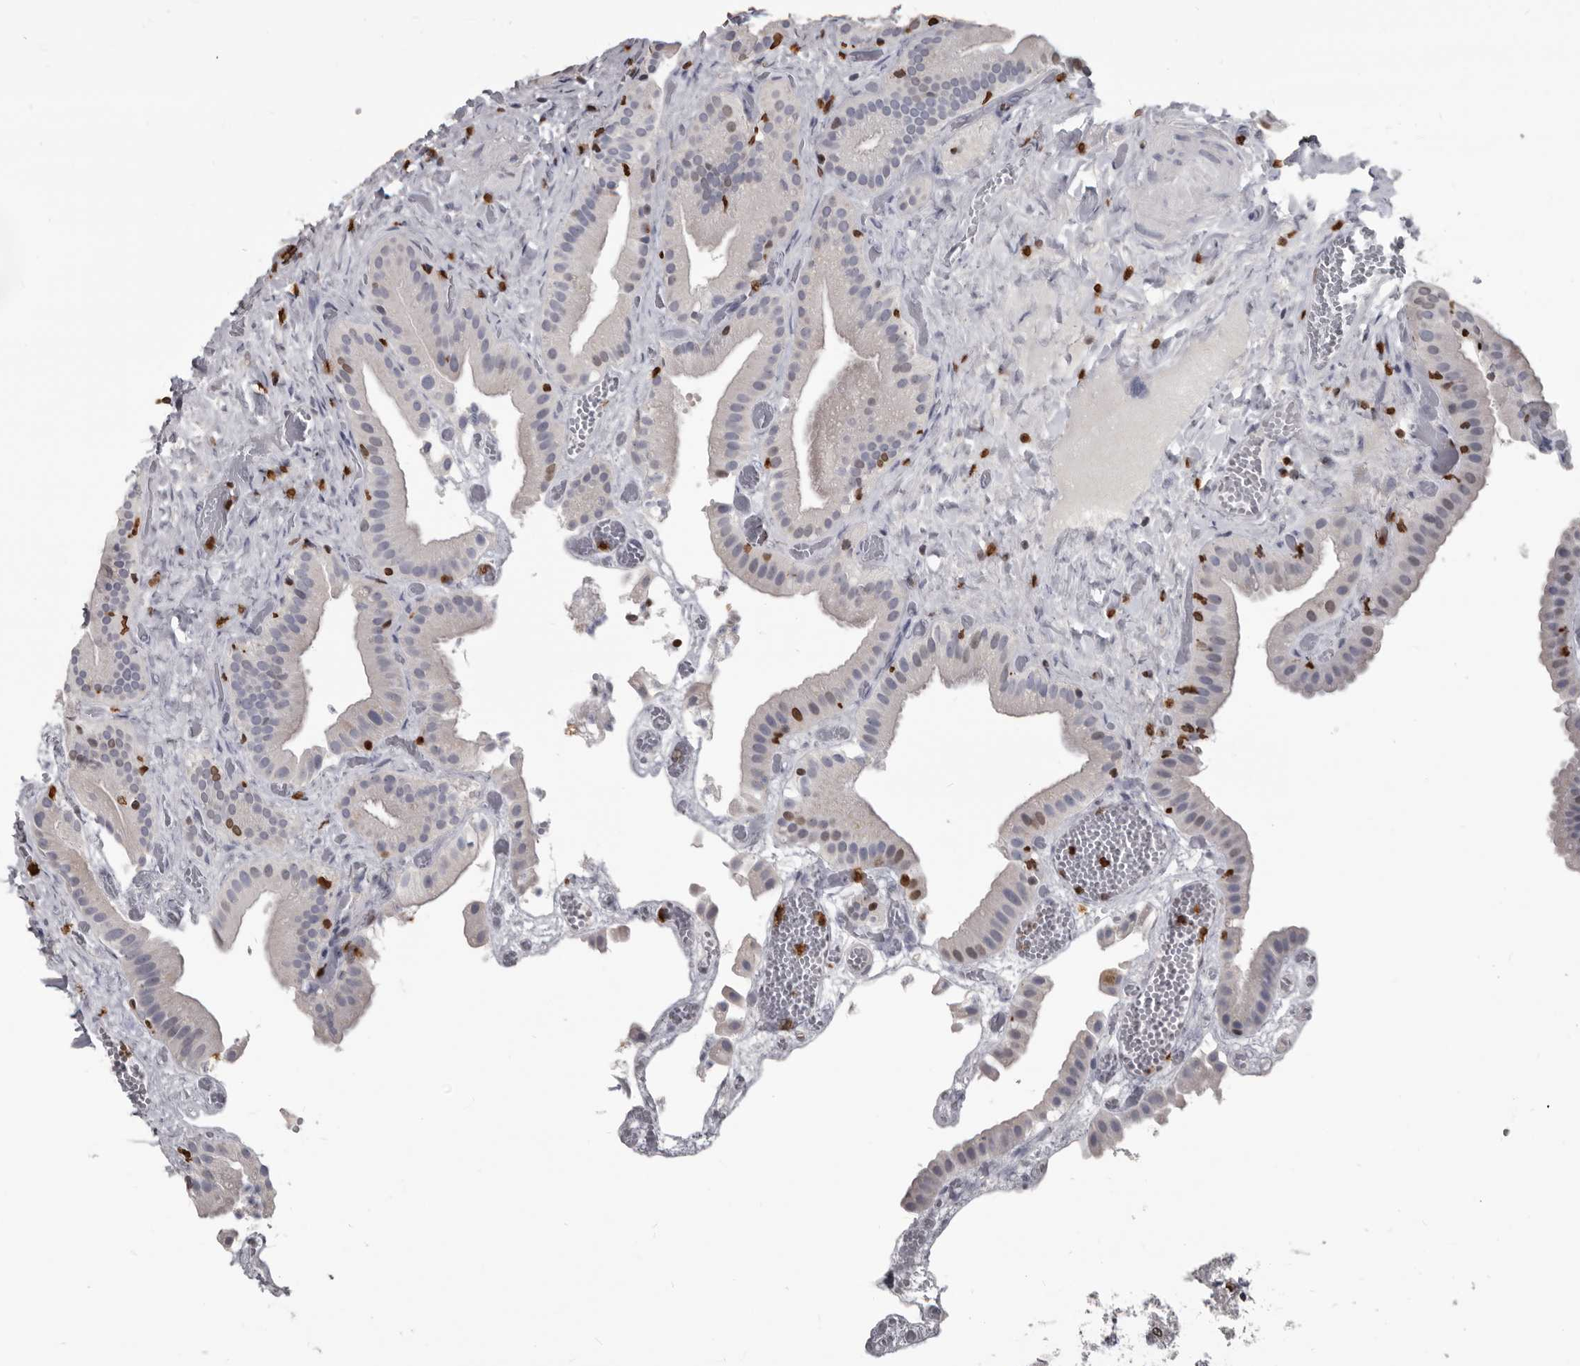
{"staining": {"intensity": "moderate", "quantity": "<25%", "location": "nuclear"}, "tissue": "gallbladder", "cell_type": "Glandular cells", "image_type": "normal", "snomed": [{"axis": "morphology", "description": "Normal tissue, NOS"}, {"axis": "topography", "description": "Gallbladder"}], "caption": "This histopathology image displays immunohistochemistry staining of normal human gallbladder, with low moderate nuclear expression in approximately <25% of glandular cells.", "gene": "AHR", "patient": {"sex": "female", "age": 64}}